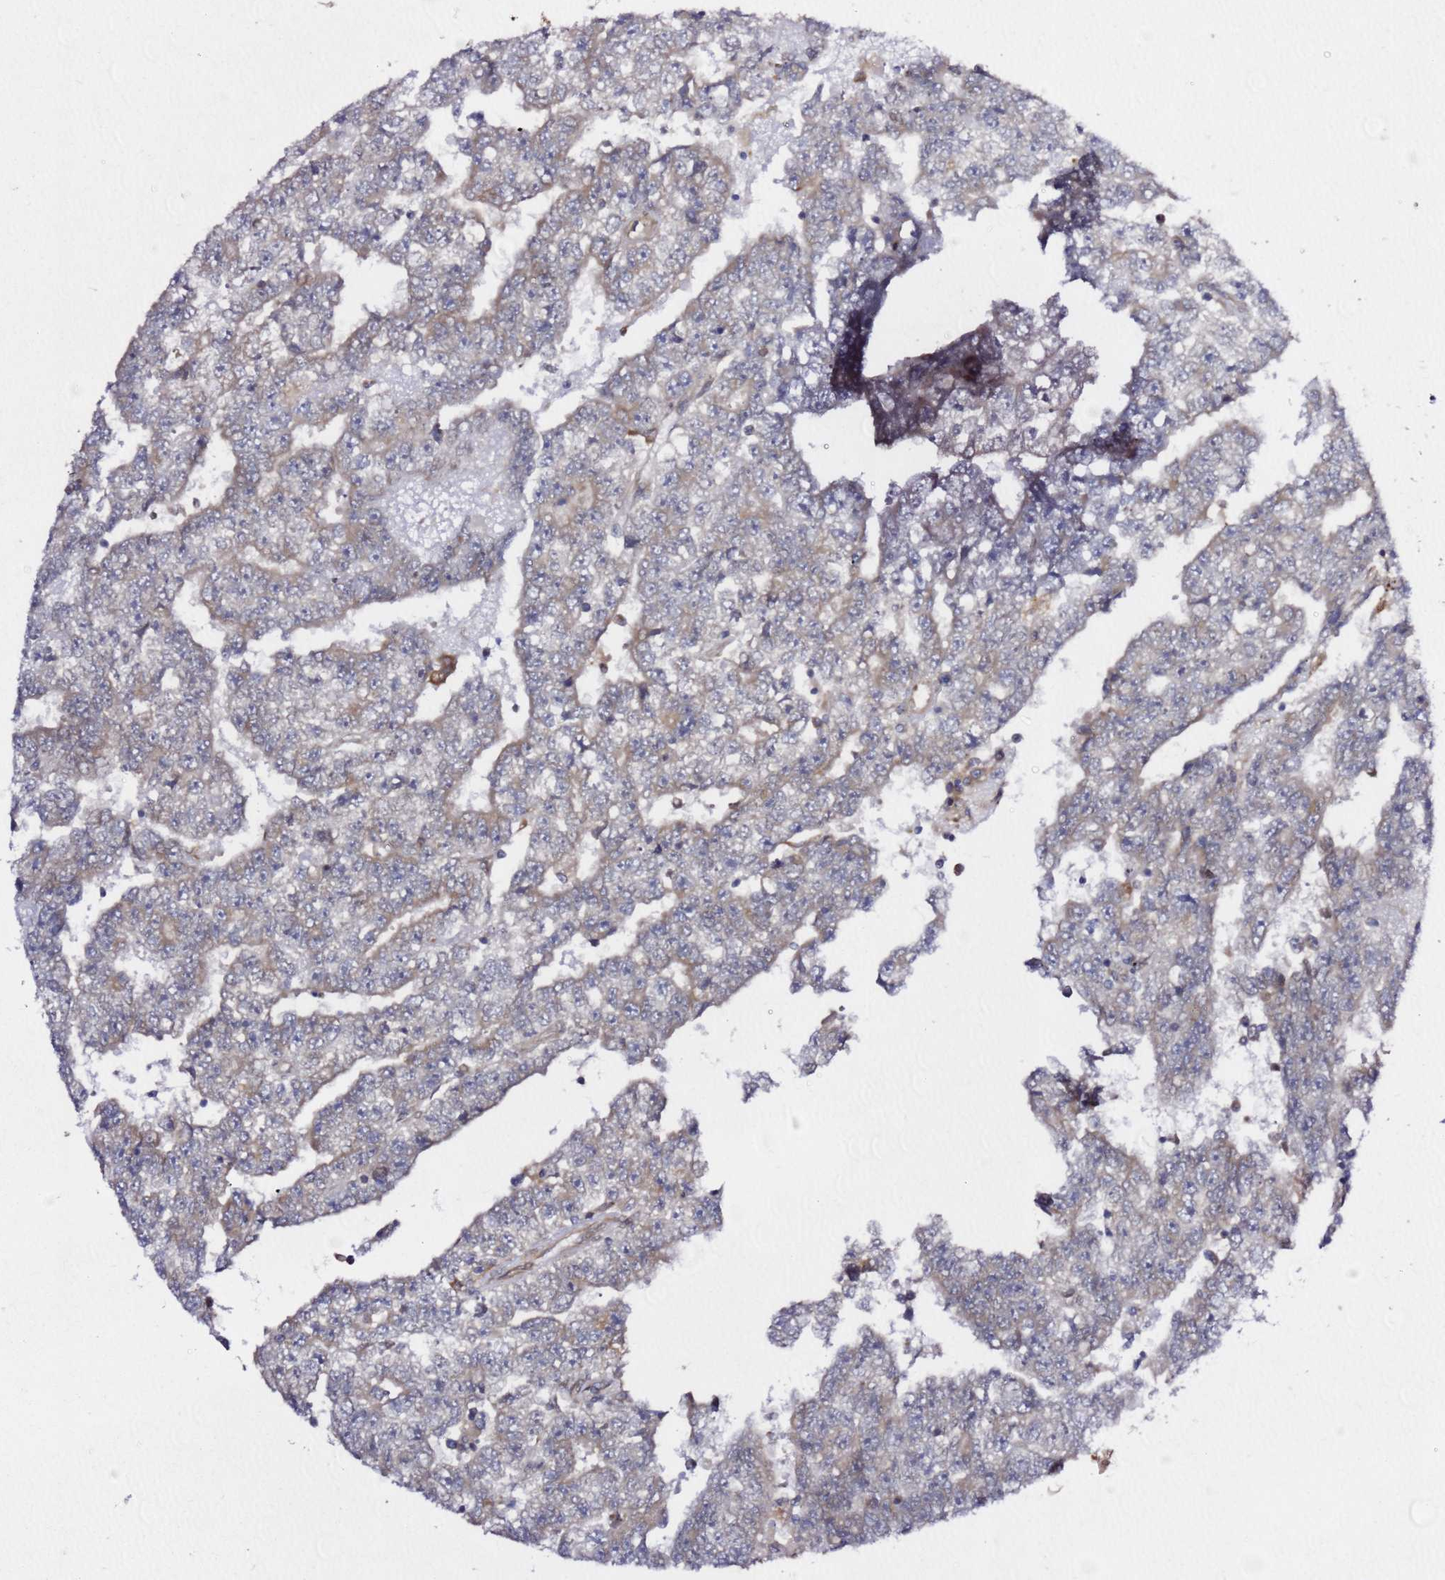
{"staining": {"intensity": "moderate", "quantity": "25%-75%", "location": "cytoplasmic/membranous"}, "tissue": "testis cancer", "cell_type": "Tumor cells", "image_type": "cancer", "snomed": [{"axis": "morphology", "description": "Carcinoma, Embryonal, NOS"}, {"axis": "topography", "description": "Testis"}], "caption": "Human testis cancer (embryonal carcinoma) stained with a brown dye reveals moderate cytoplasmic/membranous positive expression in about 25%-75% of tumor cells.", "gene": "PRKAB2", "patient": {"sex": "male", "age": 25}}